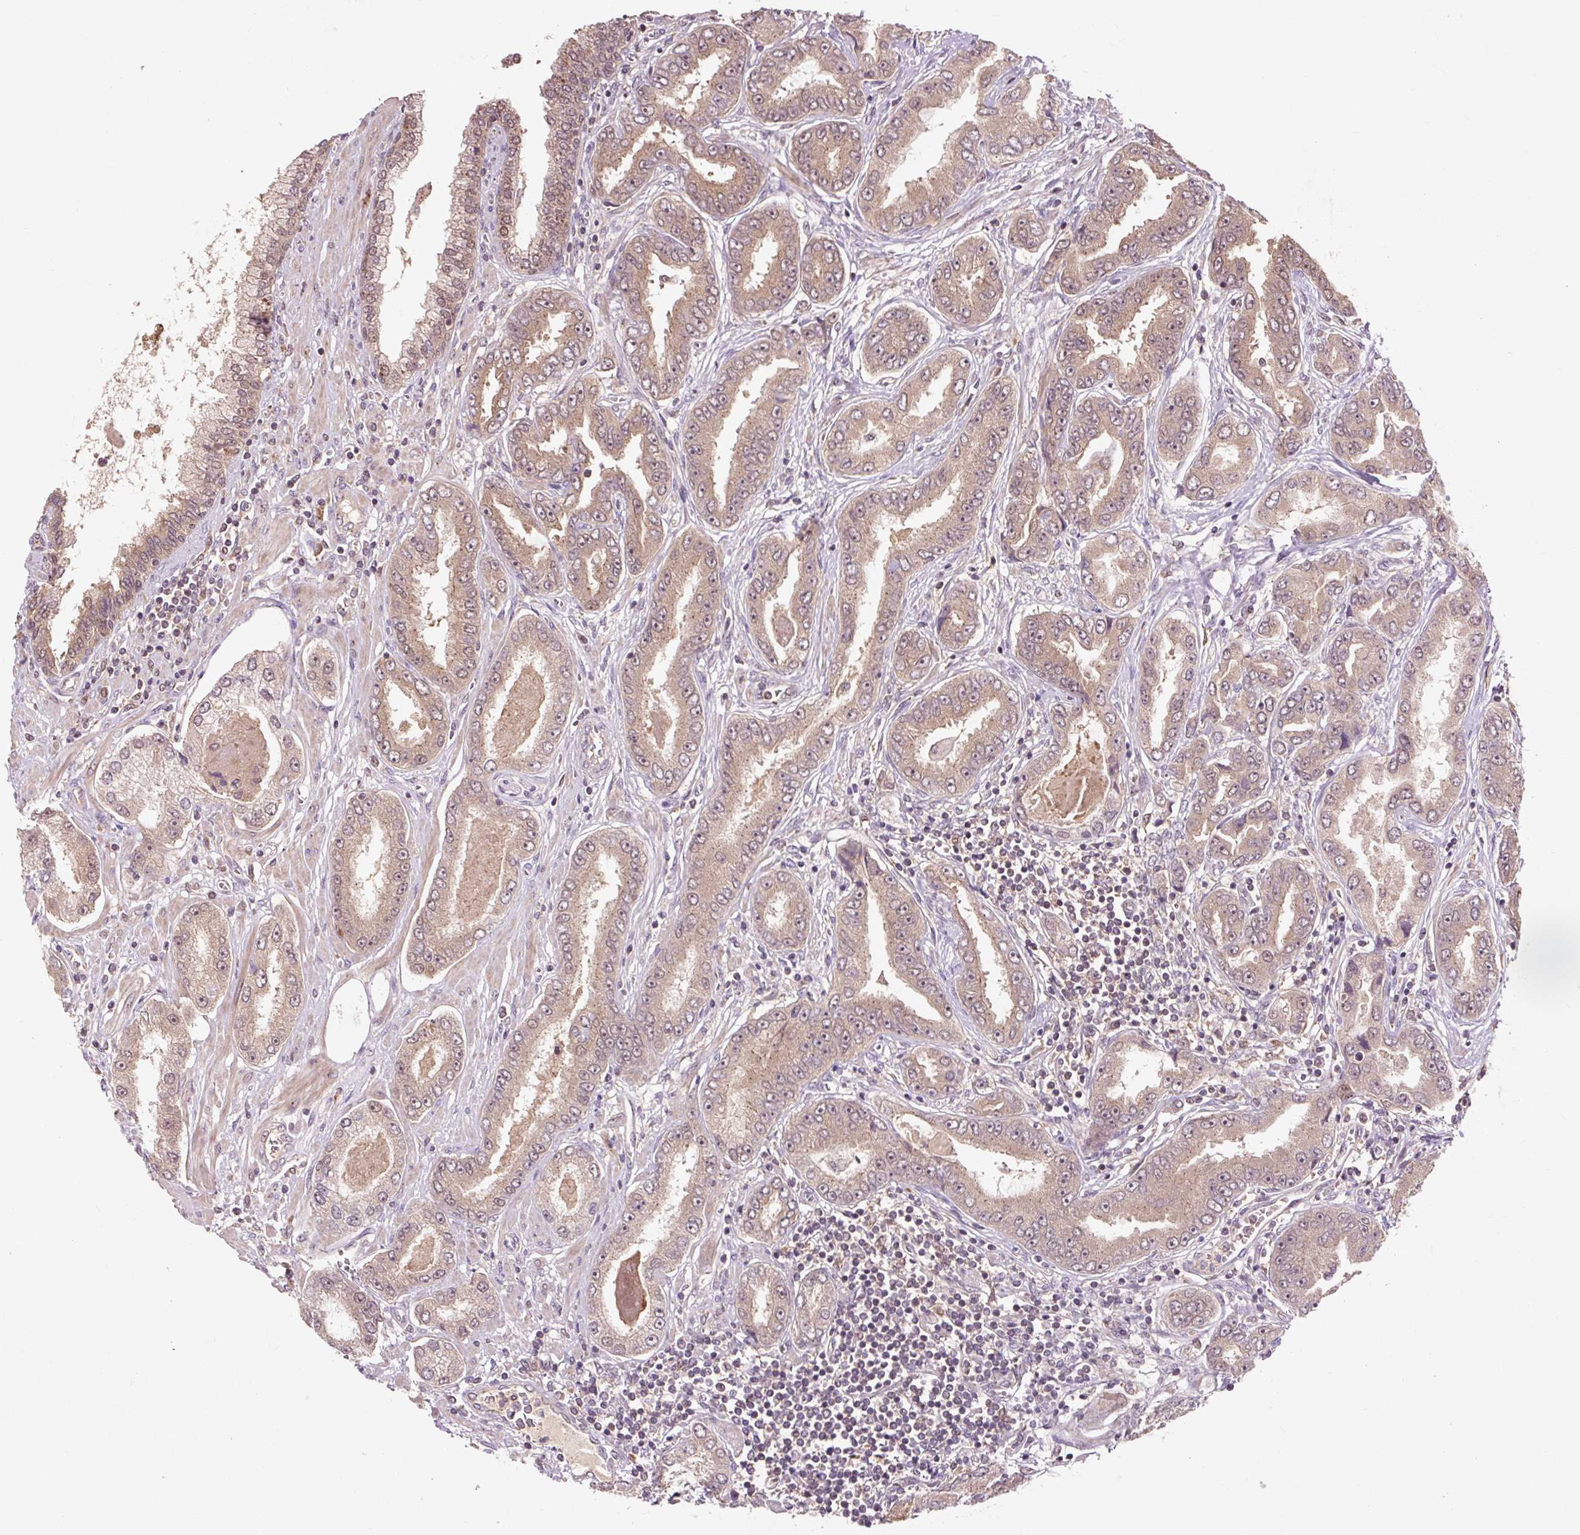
{"staining": {"intensity": "moderate", "quantity": "25%-75%", "location": "cytoplasmic/membranous"}, "tissue": "prostate cancer", "cell_type": "Tumor cells", "image_type": "cancer", "snomed": [{"axis": "morphology", "description": "Adenocarcinoma, High grade"}, {"axis": "topography", "description": "Prostate"}], "caption": "DAB (3,3'-diaminobenzidine) immunohistochemical staining of prostate cancer reveals moderate cytoplasmic/membranous protein positivity in about 25%-75% of tumor cells.", "gene": "MMS19", "patient": {"sex": "male", "age": 72}}